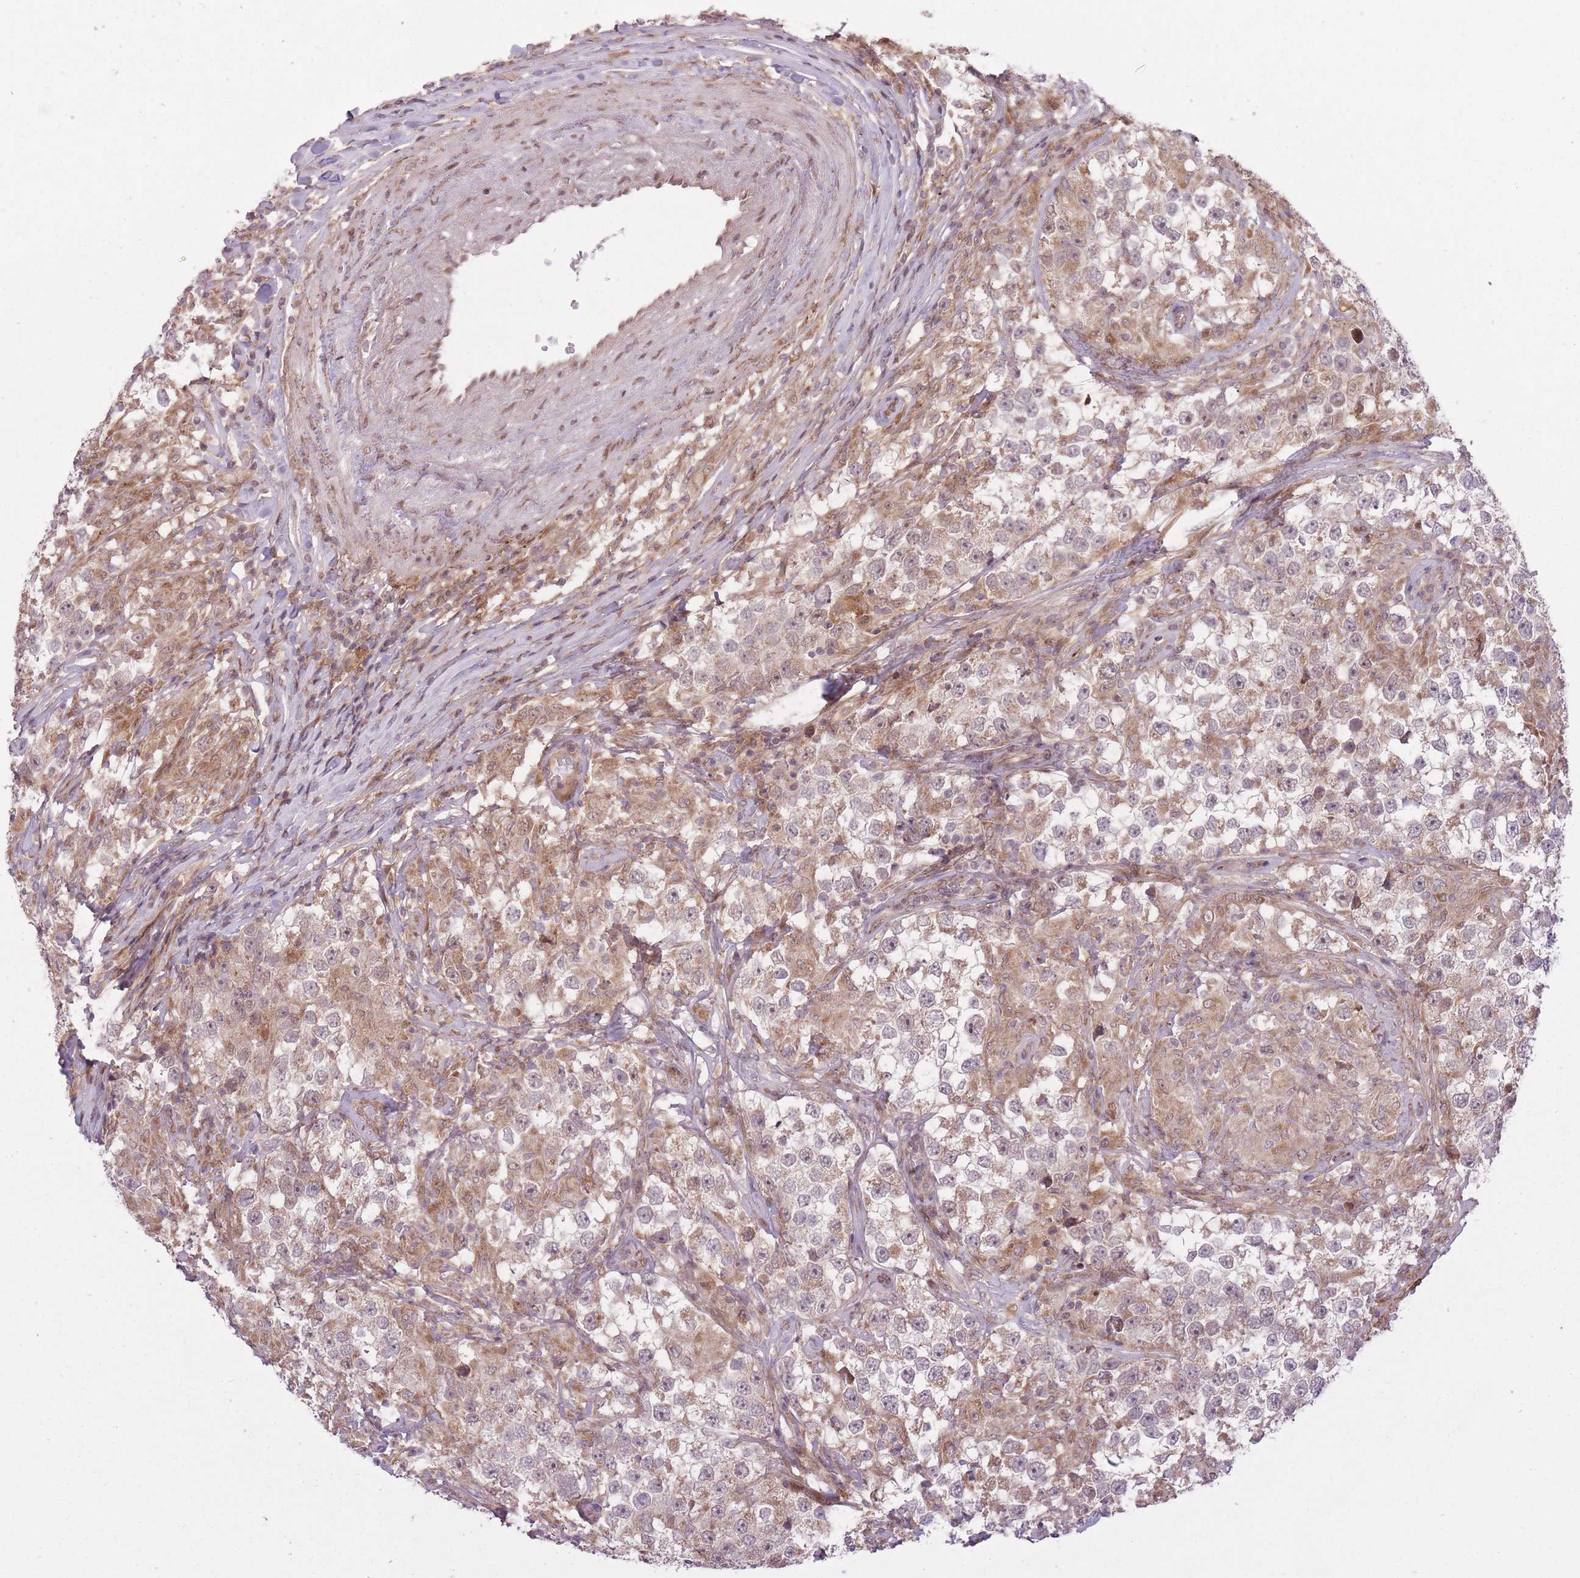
{"staining": {"intensity": "weak", "quantity": ">75%", "location": "cytoplasmic/membranous"}, "tissue": "testis cancer", "cell_type": "Tumor cells", "image_type": "cancer", "snomed": [{"axis": "morphology", "description": "Seminoma, NOS"}, {"axis": "topography", "description": "Testis"}], "caption": "There is low levels of weak cytoplasmic/membranous positivity in tumor cells of testis cancer, as demonstrated by immunohistochemical staining (brown color).", "gene": "ZNF391", "patient": {"sex": "male", "age": 46}}